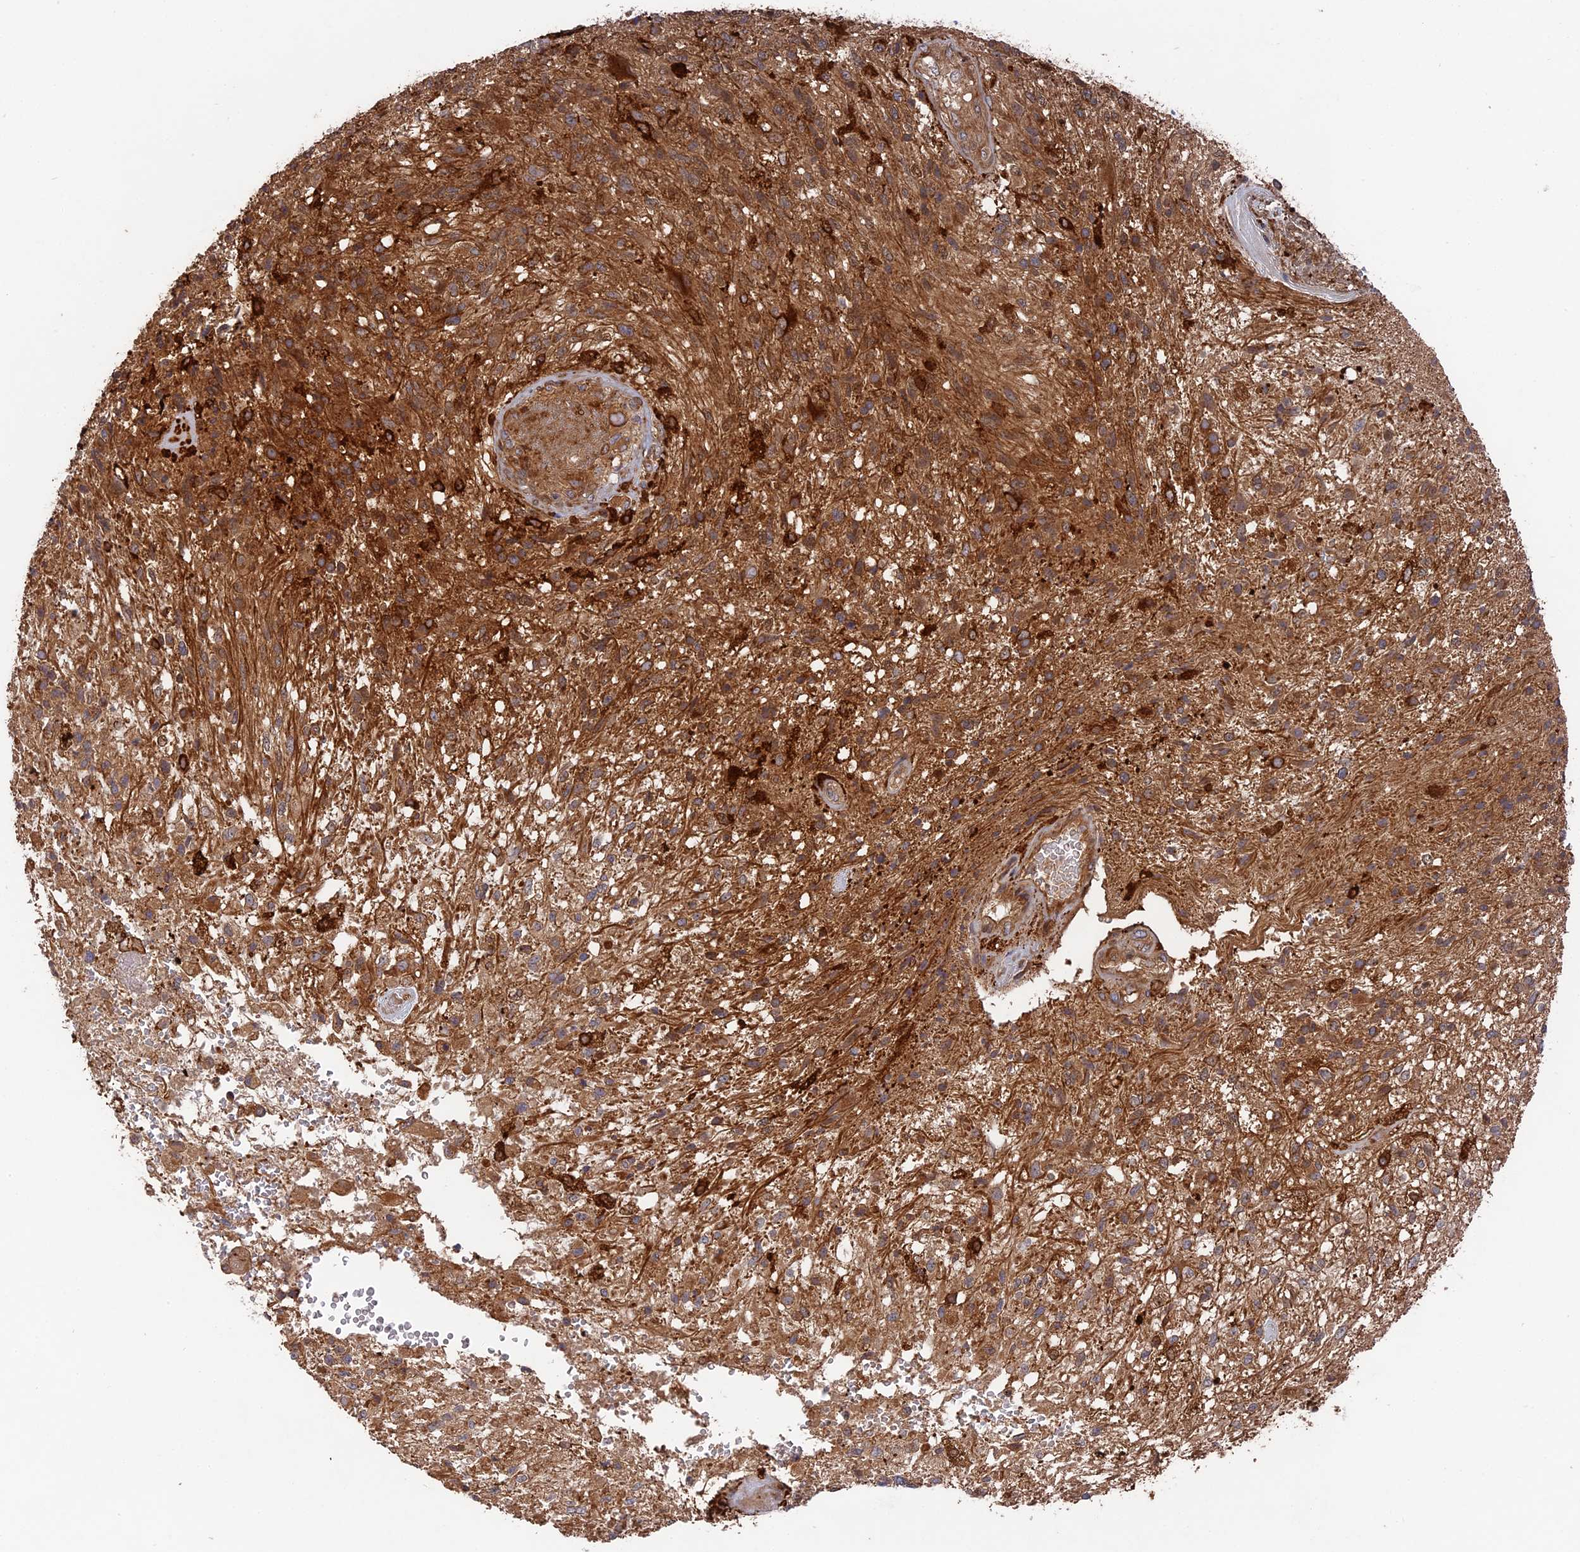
{"staining": {"intensity": "moderate", "quantity": ">75%", "location": "cytoplasmic/membranous"}, "tissue": "glioma", "cell_type": "Tumor cells", "image_type": "cancer", "snomed": [{"axis": "morphology", "description": "Glioma, malignant, High grade"}, {"axis": "topography", "description": "Brain"}], "caption": "Glioma was stained to show a protein in brown. There is medium levels of moderate cytoplasmic/membranous staining in approximately >75% of tumor cells.", "gene": "DEF8", "patient": {"sex": "male", "age": 56}}